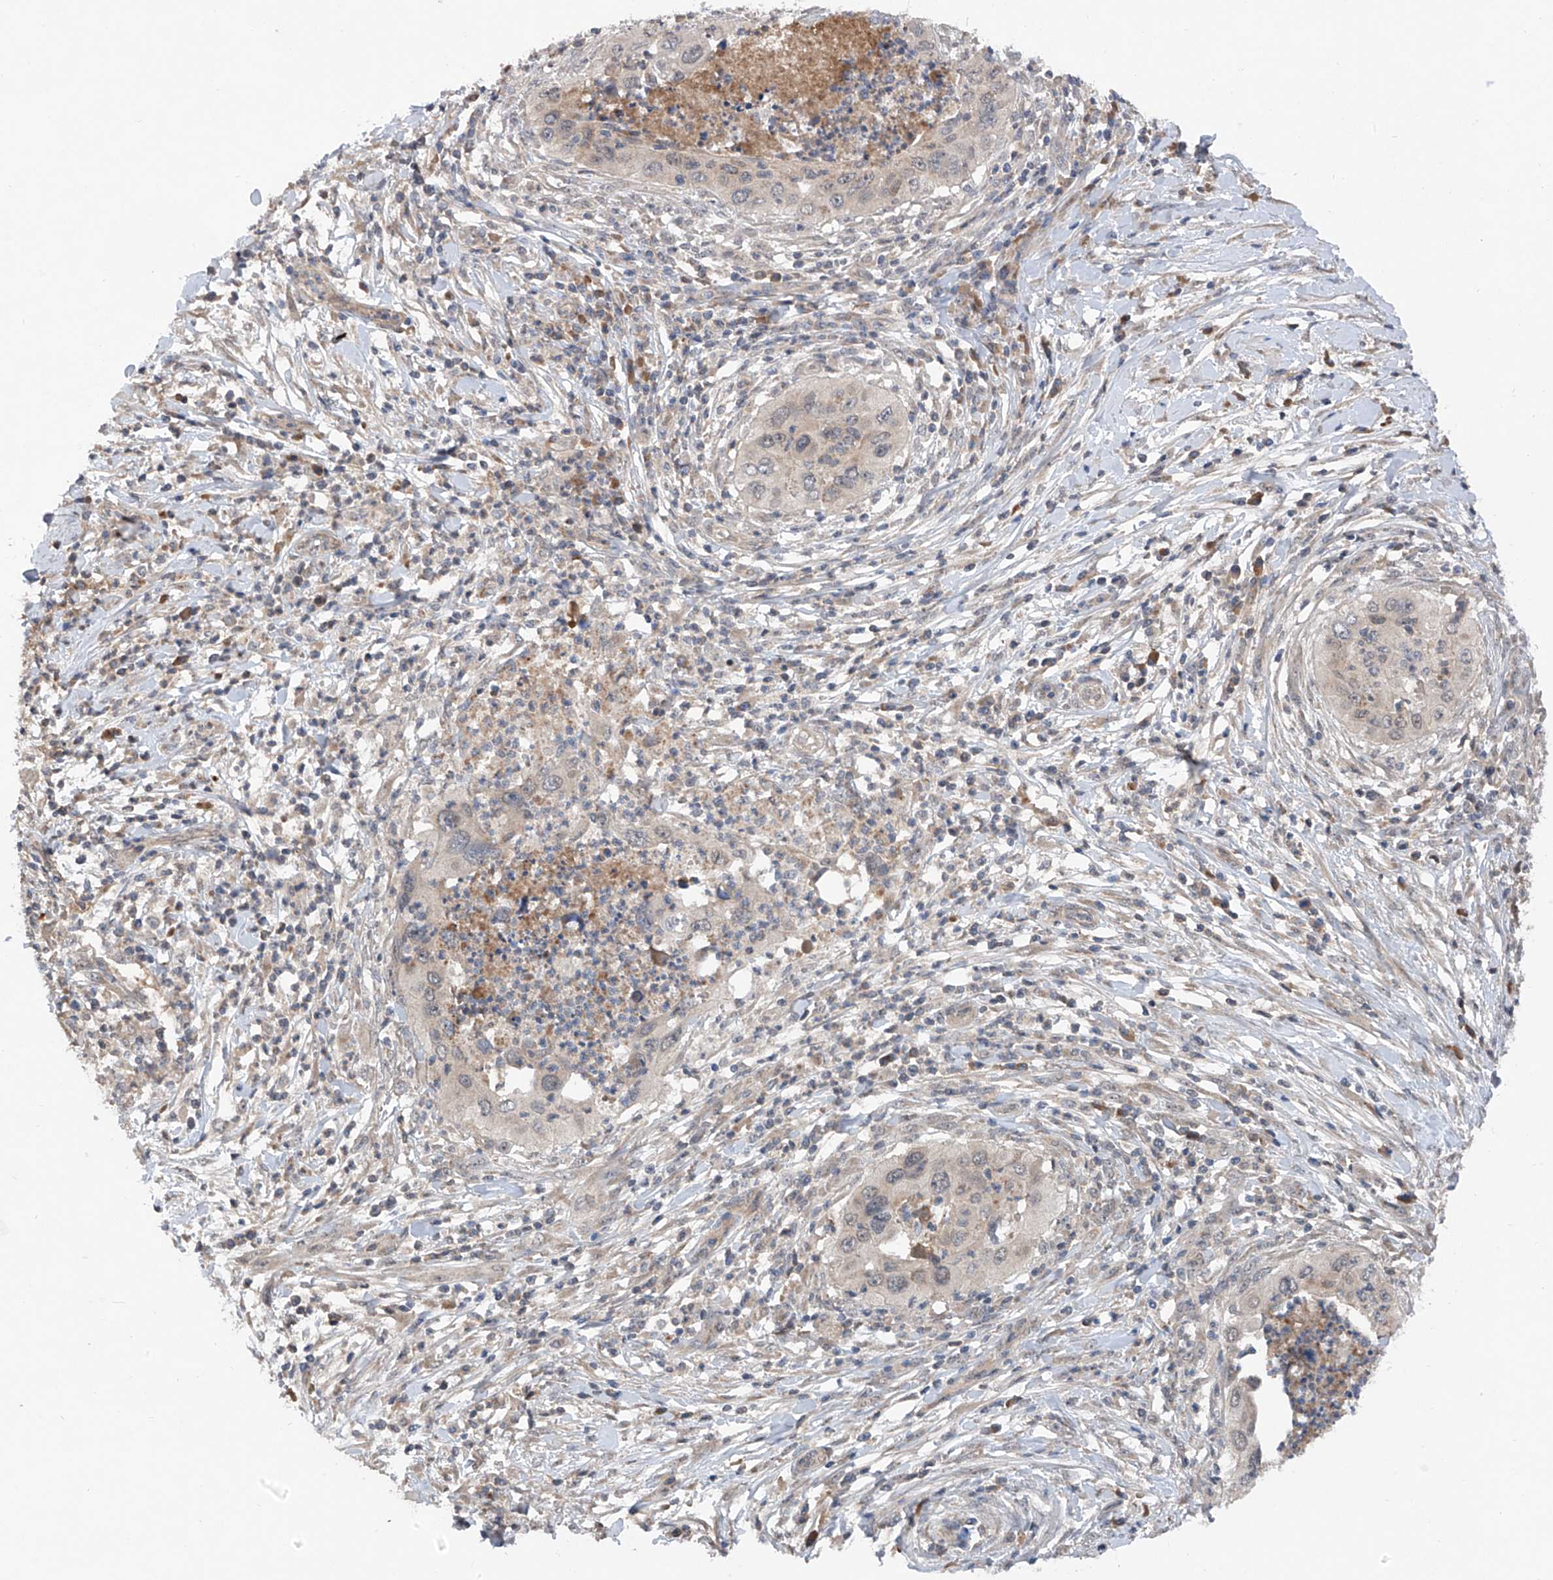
{"staining": {"intensity": "negative", "quantity": "none", "location": "none"}, "tissue": "cervical cancer", "cell_type": "Tumor cells", "image_type": "cancer", "snomed": [{"axis": "morphology", "description": "Squamous cell carcinoma, NOS"}, {"axis": "topography", "description": "Cervix"}], "caption": "Tumor cells are negative for protein expression in human cervical squamous cell carcinoma.", "gene": "FAM135A", "patient": {"sex": "female", "age": 38}}